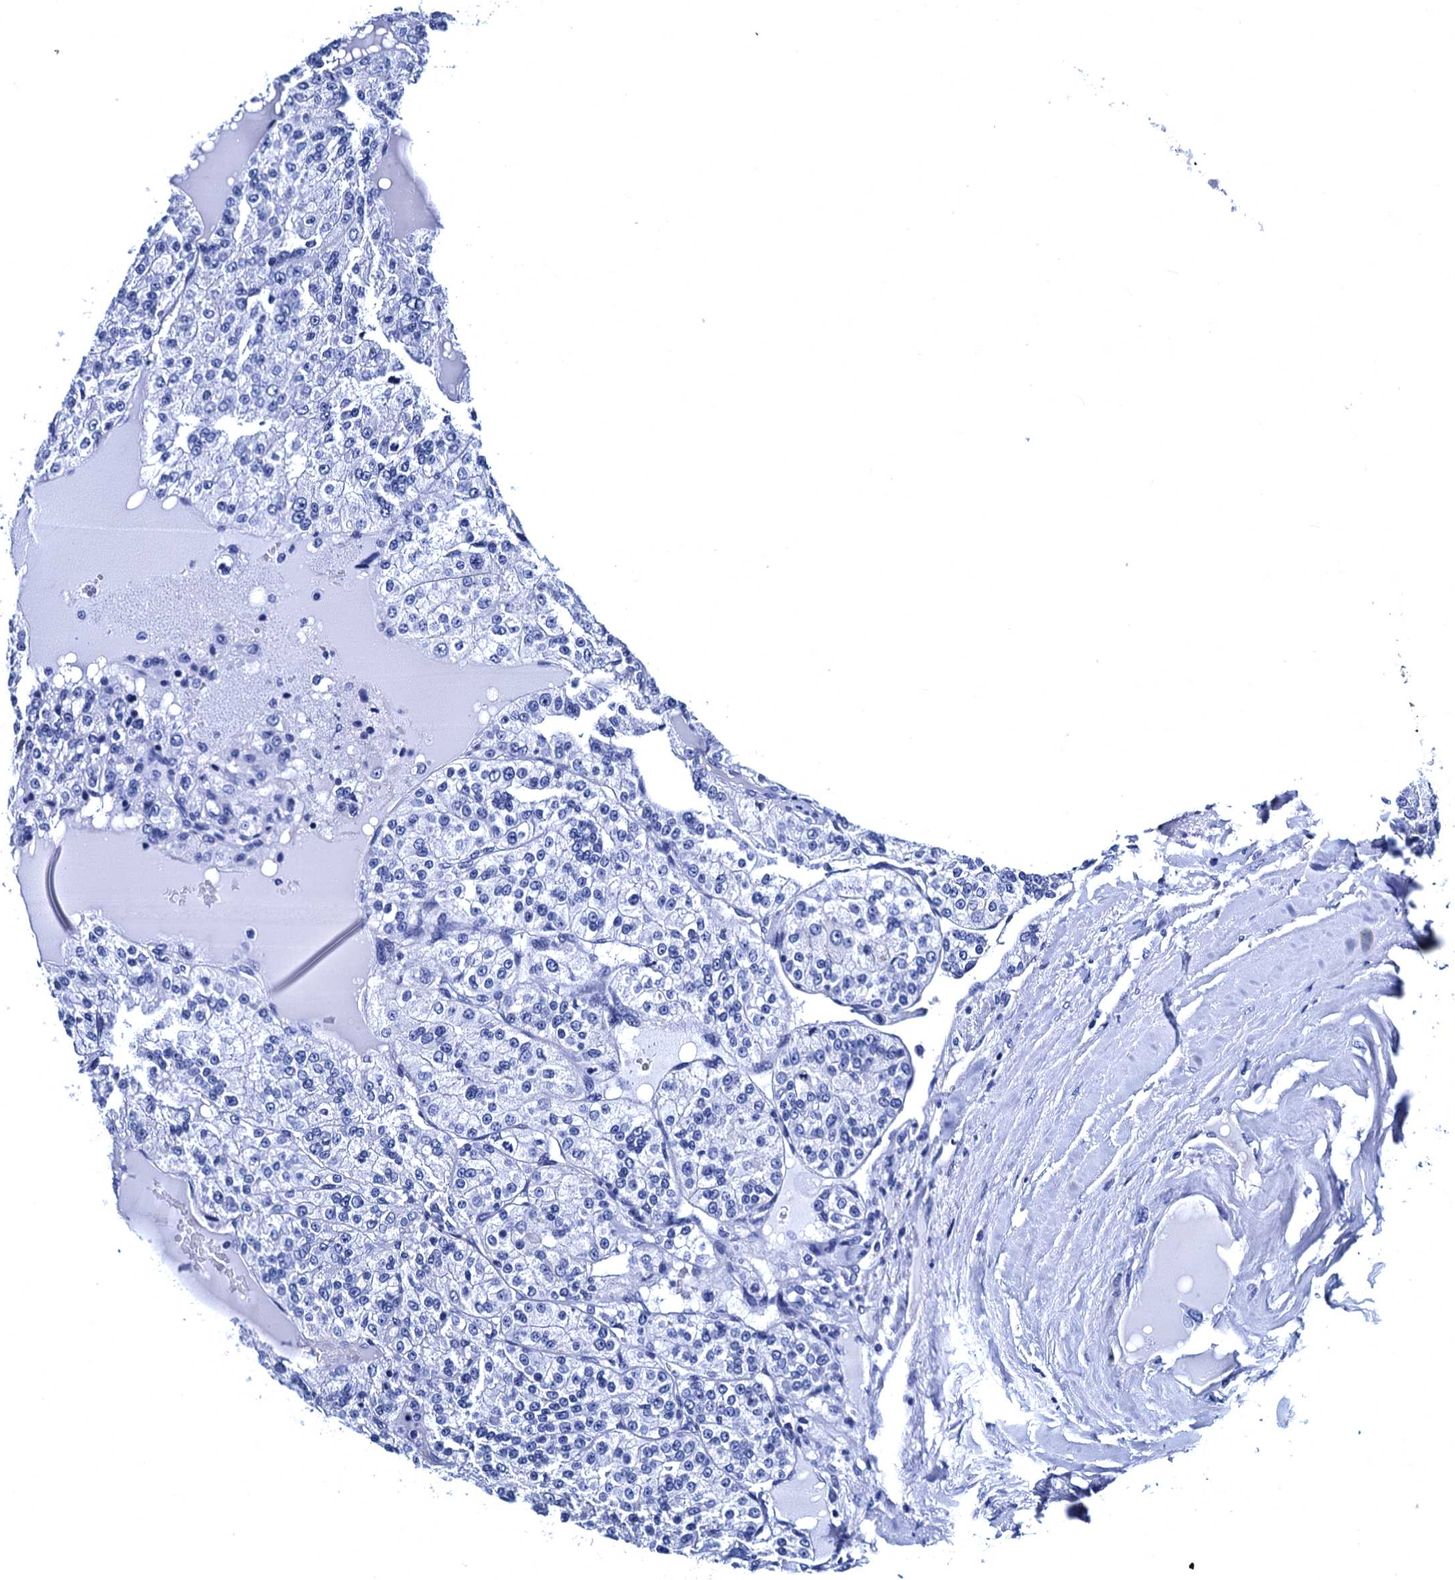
{"staining": {"intensity": "negative", "quantity": "none", "location": "none"}, "tissue": "renal cancer", "cell_type": "Tumor cells", "image_type": "cancer", "snomed": [{"axis": "morphology", "description": "Adenocarcinoma, NOS"}, {"axis": "topography", "description": "Kidney"}], "caption": "High power microscopy micrograph of an immunohistochemistry (IHC) micrograph of adenocarcinoma (renal), revealing no significant expression in tumor cells. (Brightfield microscopy of DAB immunohistochemistry at high magnification).", "gene": "MYBPC3", "patient": {"sex": "female", "age": 63}}